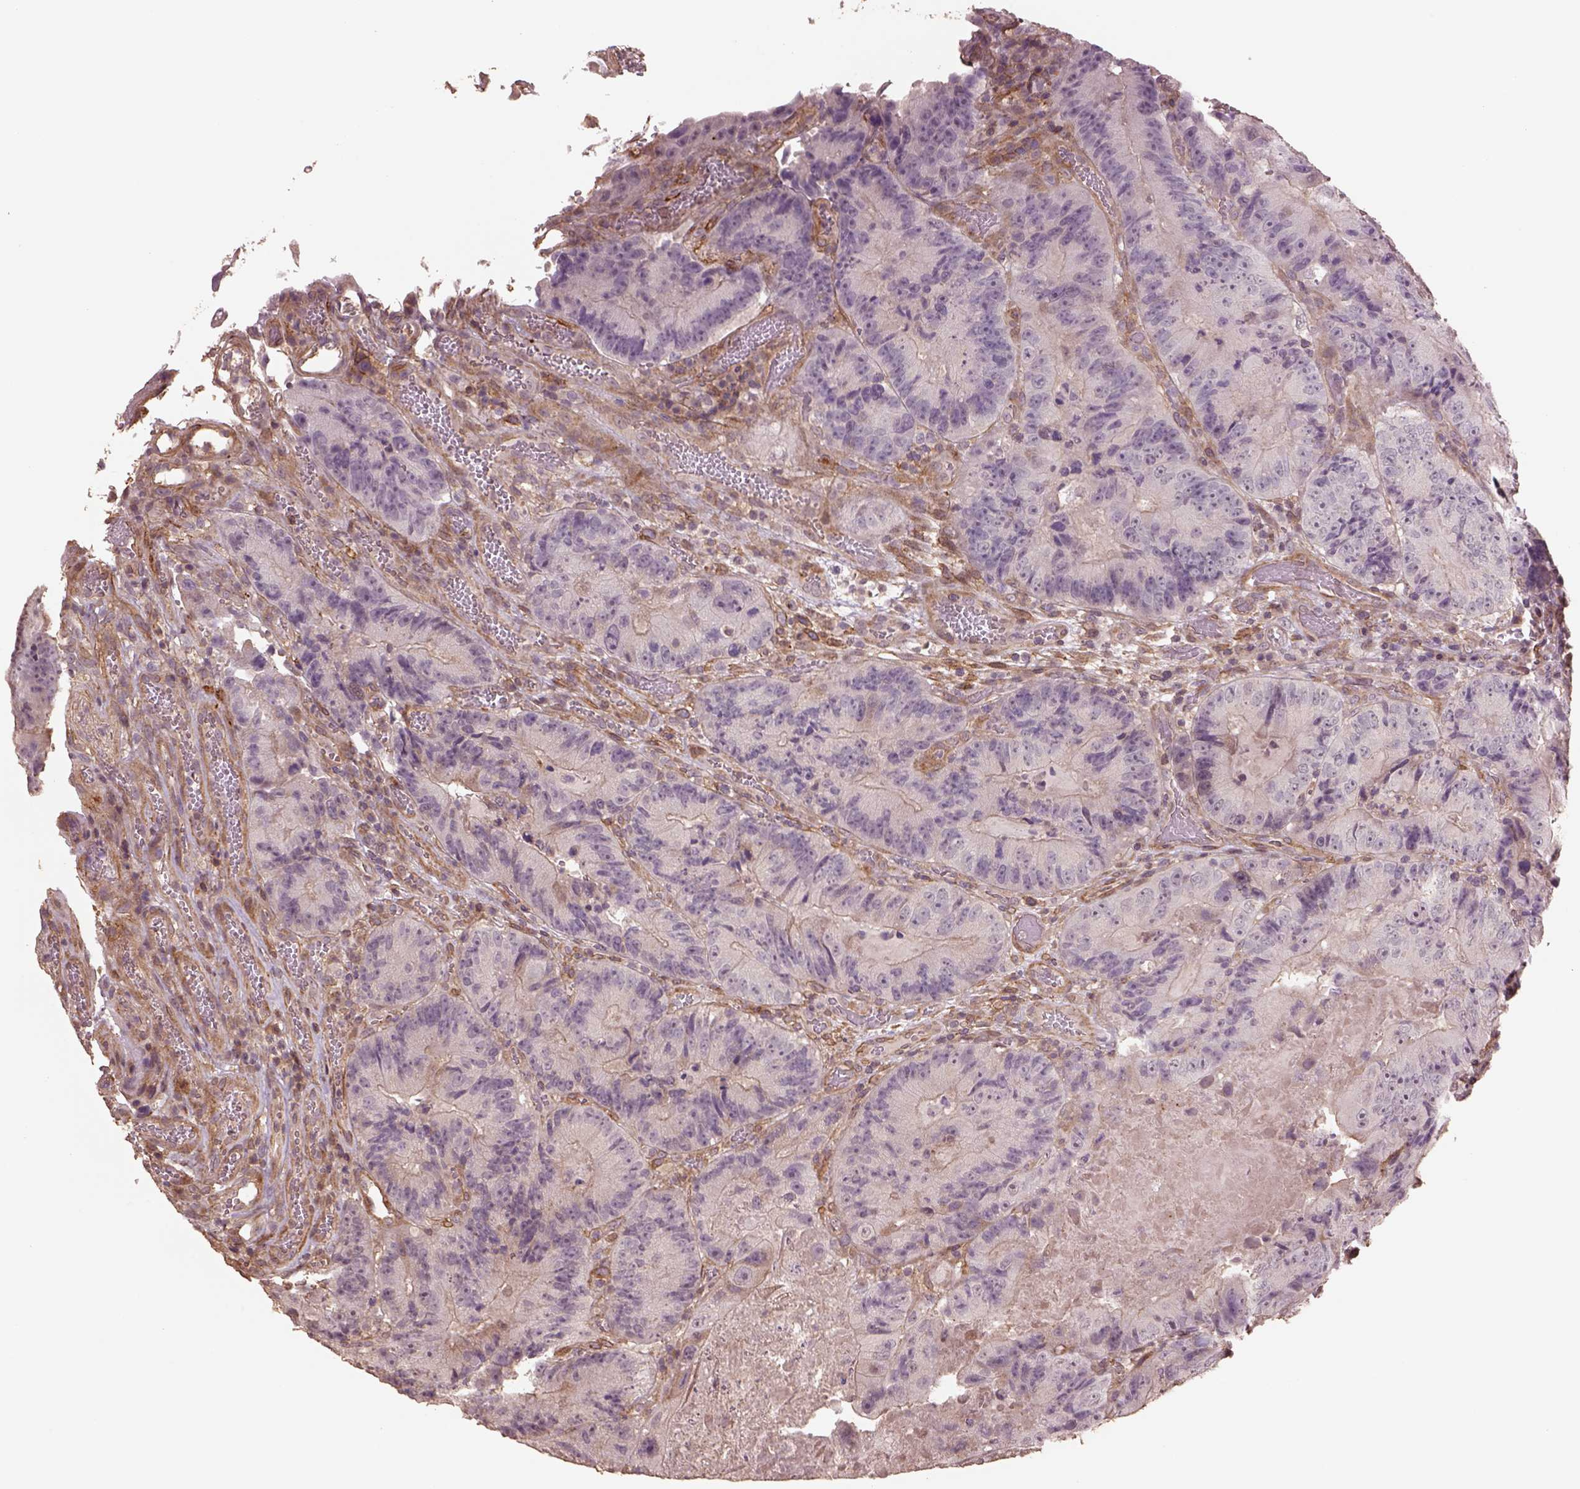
{"staining": {"intensity": "negative", "quantity": "none", "location": "none"}, "tissue": "colorectal cancer", "cell_type": "Tumor cells", "image_type": "cancer", "snomed": [{"axis": "morphology", "description": "Adenocarcinoma, NOS"}, {"axis": "topography", "description": "Colon"}], "caption": "The IHC micrograph has no significant expression in tumor cells of colorectal cancer (adenocarcinoma) tissue.", "gene": "LIN7A", "patient": {"sex": "female", "age": 86}}